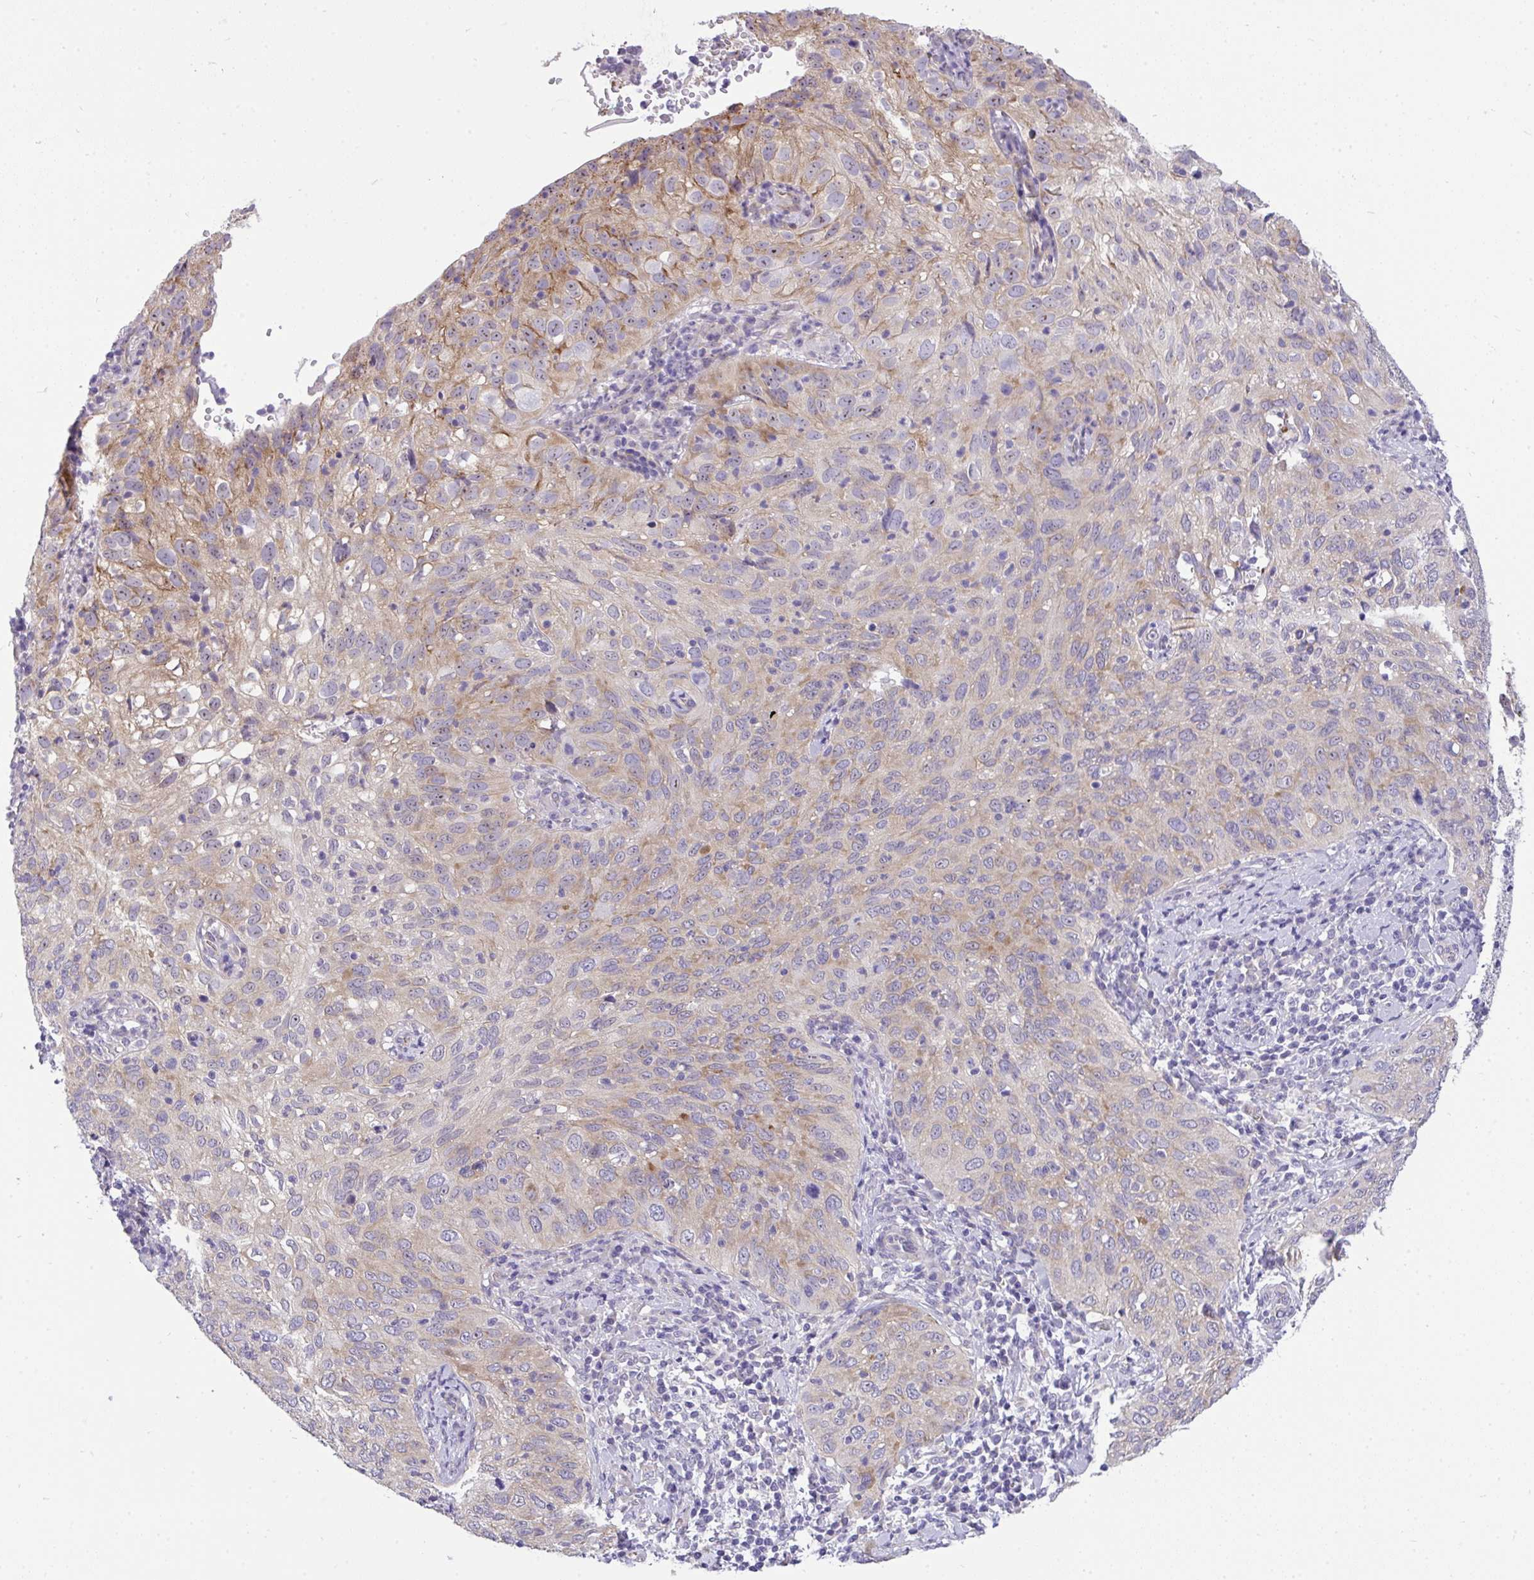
{"staining": {"intensity": "weak", "quantity": "<25%", "location": "cytoplasmic/membranous,nuclear"}, "tissue": "cervical cancer", "cell_type": "Tumor cells", "image_type": "cancer", "snomed": [{"axis": "morphology", "description": "Squamous cell carcinoma, NOS"}, {"axis": "topography", "description": "Cervix"}], "caption": "A histopathology image of human squamous cell carcinoma (cervical) is negative for staining in tumor cells.", "gene": "VGLL3", "patient": {"sex": "female", "age": 52}}